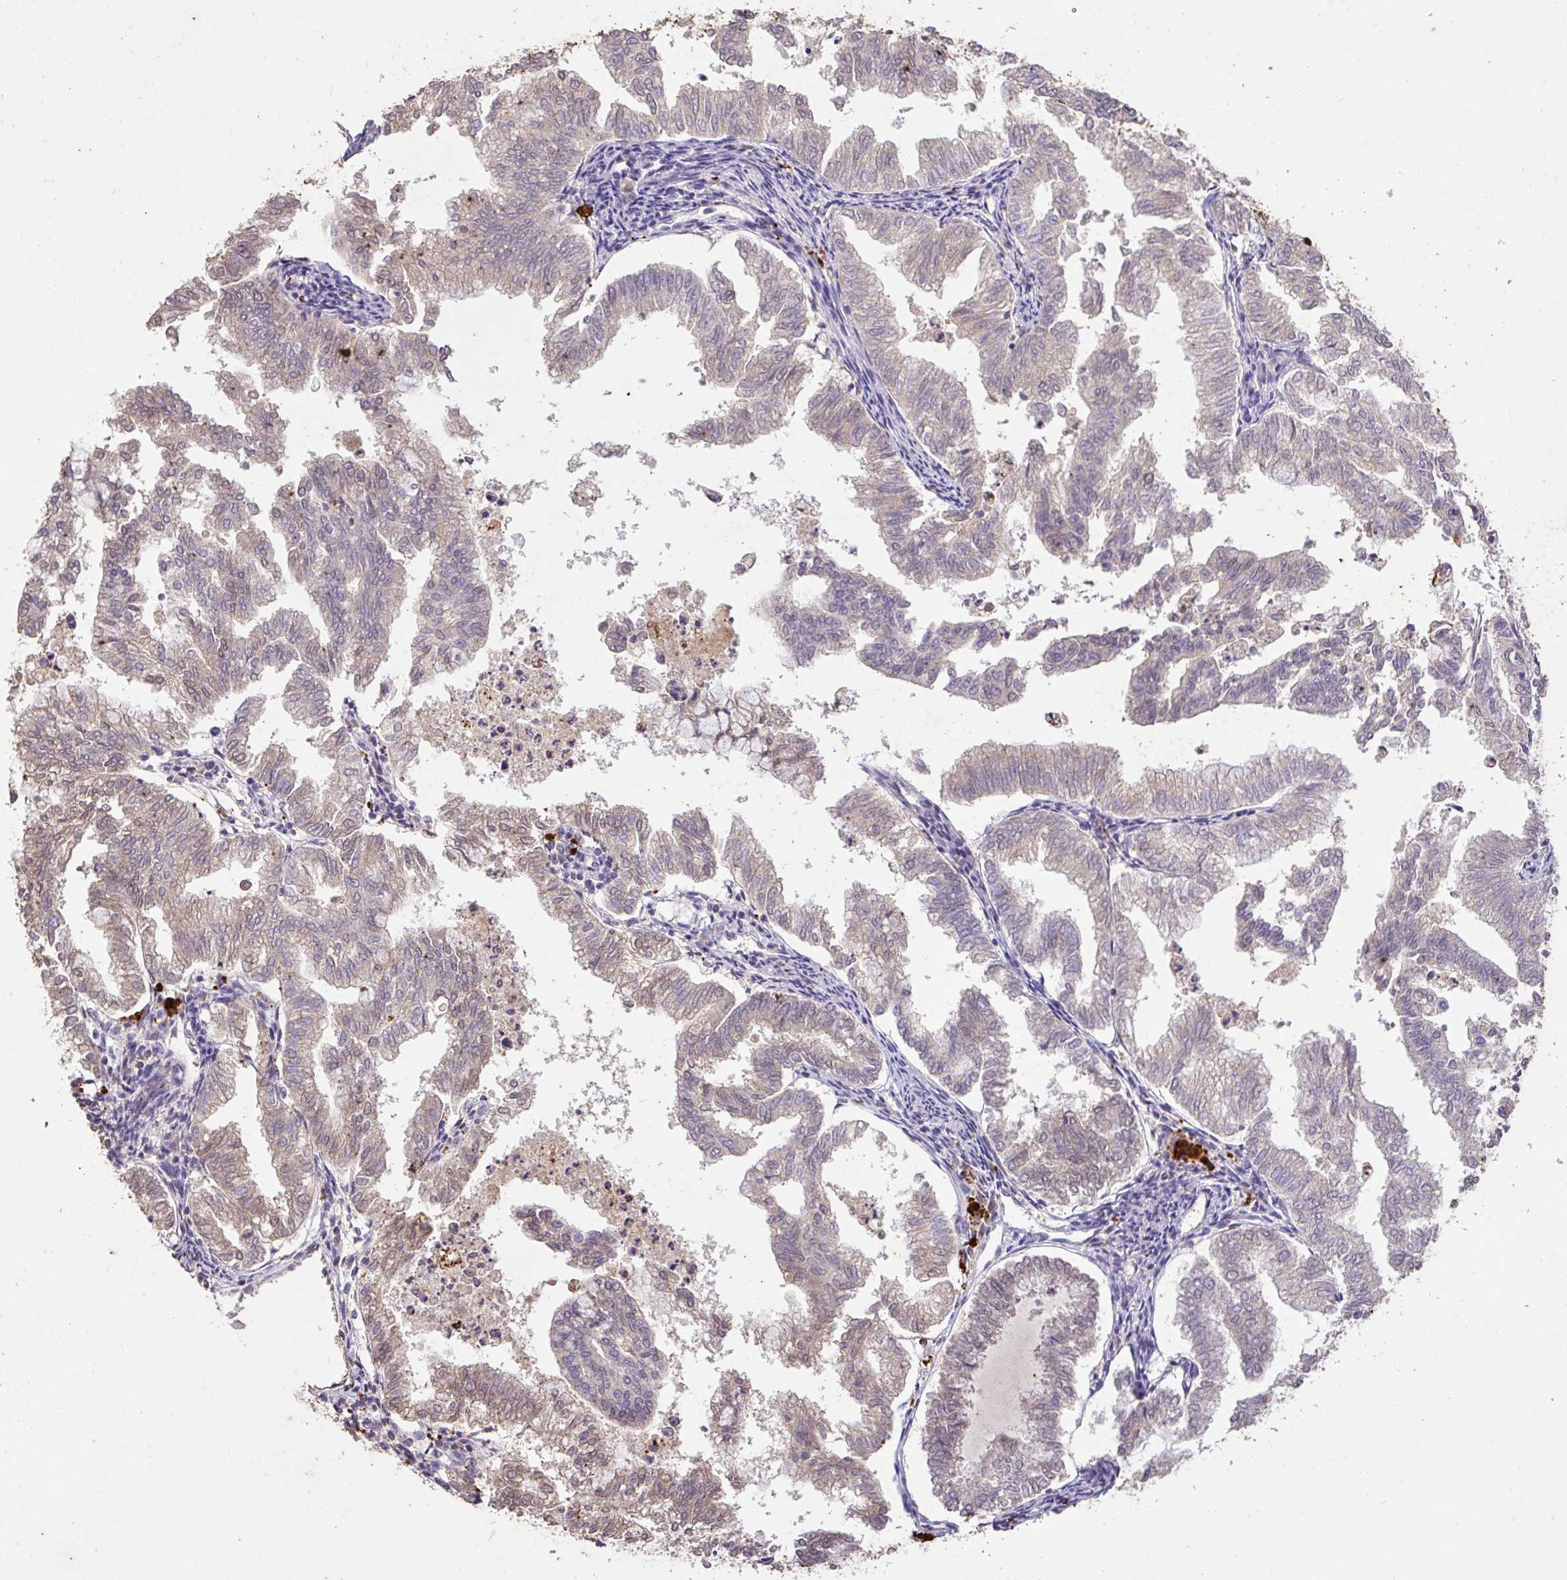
{"staining": {"intensity": "weak", "quantity": "<25%", "location": "cytoplasmic/membranous"}, "tissue": "endometrial cancer", "cell_type": "Tumor cells", "image_type": "cancer", "snomed": [{"axis": "morphology", "description": "Necrosis, NOS"}, {"axis": "morphology", "description": "Adenocarcinoma, NOS"}, {"axis": "topography", "description": "Endometrium"}], "caption": "Micrograph shows no significant protein expression in tumor cells of adenocarcinoma (endometrial). (IHC, brightfield microscopy, high magnification).", "gene": "LRTM2", "patient": {"sex": "female", "age": 79}}